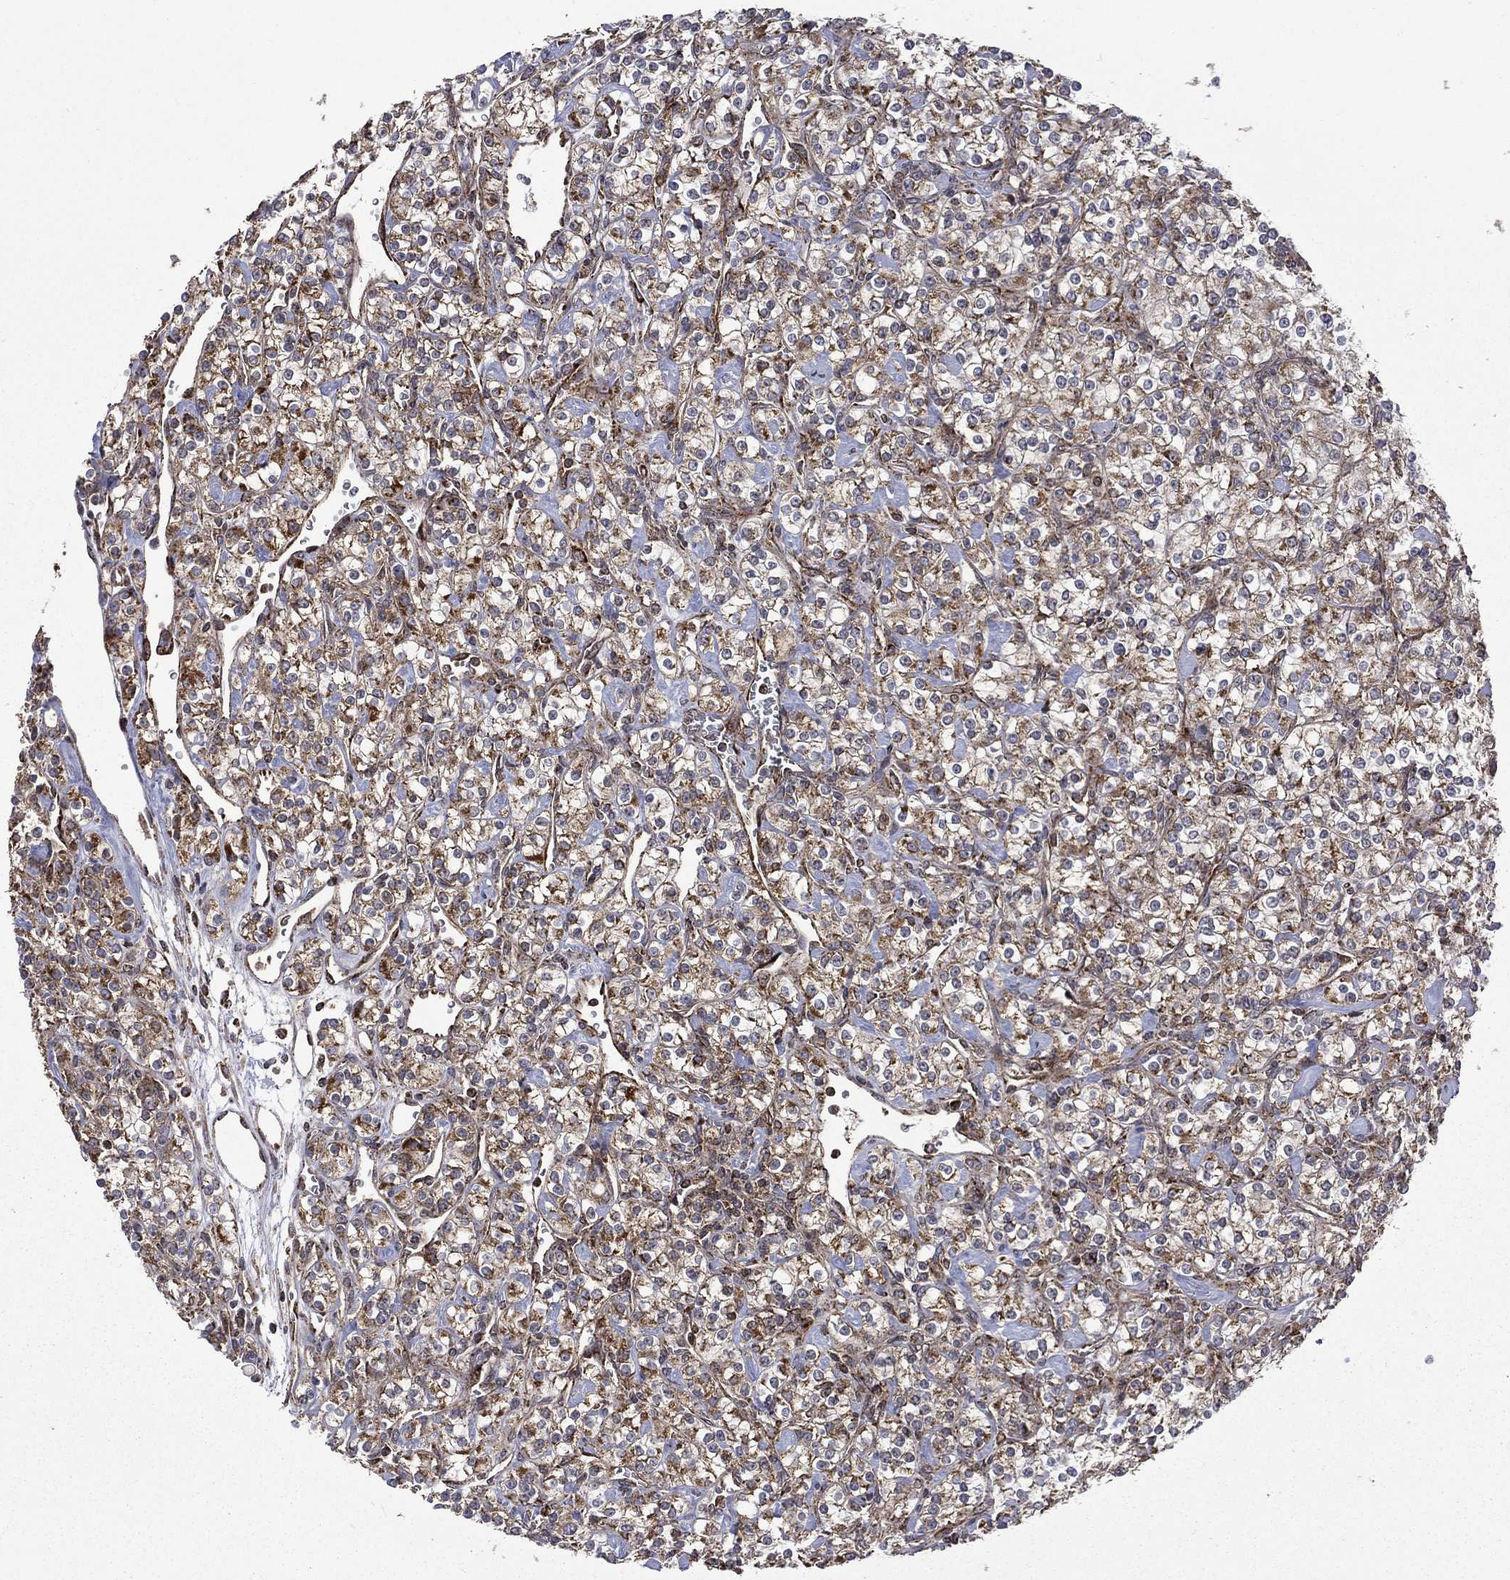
{"staining": {"intensity": "moderate", "quantity": ">75%", "location": "cytoplasmic/membranous"}, "tissue": "renal cancer", "cell_type": "Tumor cells", "image_type": "cancer", "snomed": [{"axis": "morphology", "description": "Adenocarcinoma, NOS"}, {"axis": "topography", "description": "Kidney"}], "caption": "This photomicrograph reveals immunohistochemistry (IHC) staining of renal adenocarcinoma, with medium moderate cytoplasmic/membranous positivity in approximately >75% of tumor cells.", "gene": "GIMAP6", "patient": {"sex": "male", "age": 77}}